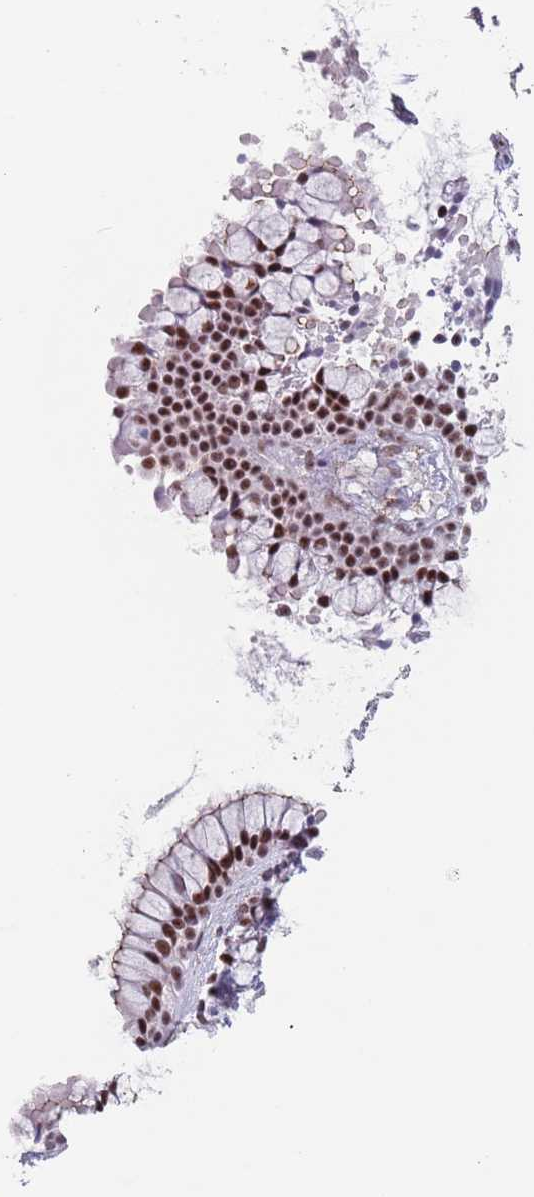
{"staining": {"intensity": "strong", "quantity": ">75%", "location": "nuclear"}, "tissue": "nasopharynx", "cell_type": "Respiratory epithelial cells", "image_type": "normal", "snomed": [{"axis": "morphology", "description": "Normal tissue, NOS"}, {"axis": "topography", "description": "Nasopharynx"}], "caption": "DAB (3,3'-diaminobenzidine) immunohistochemical staining of normal nasopharynx demonstrates strong nuclear protein expression in approximately >75% of respiratory epithelial cells.", "gene": "OR5A2", "patient": {"sex": "male", "age": 82}}